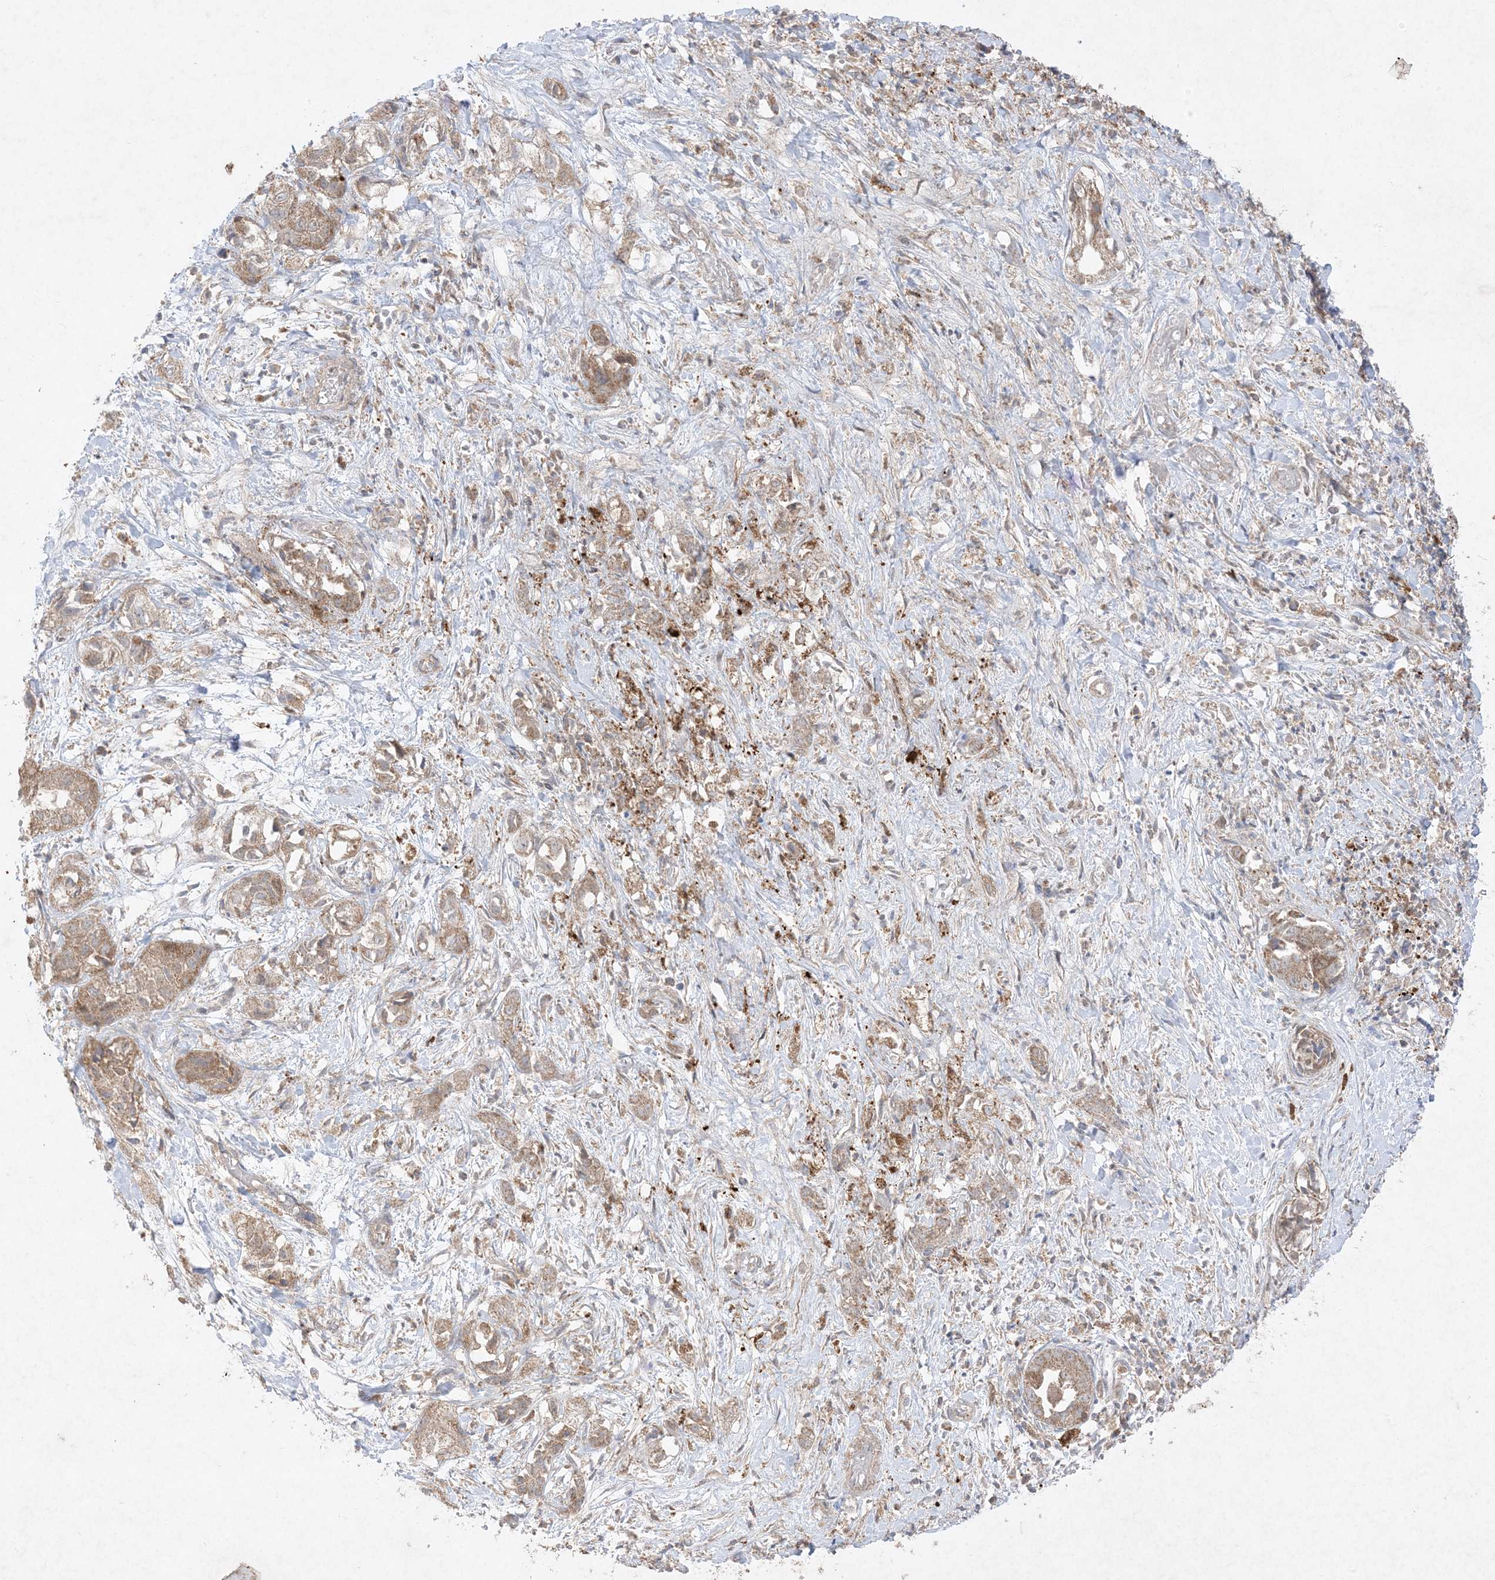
{"staining": {"intensity": "moderate", "quantity": ">75%", "location": "cytoplasmic/membranous"}, "tissue": "liver cancer", "cell_type": "Tumor cells", "image_type": "cancer", "snomed": [{"axis": "morphology", "description": "Cholangiocarcinoma"}, {"axis": "topography", "description": "Liver"}], "caption": "Immunohistochemistry (IHC) micrograph of neoplastic tissue: human cholangiocarcinoma (liver) stained using immunohistochemistry exhibits medium levels of moderate protein expression localized specifically in the cytoplasmic/membranous of tumor cells, appearing as a cytoplasmic/membranous brown color.", "gene": "UBE2C", "patient": {"sex": "female", "age": 52}}